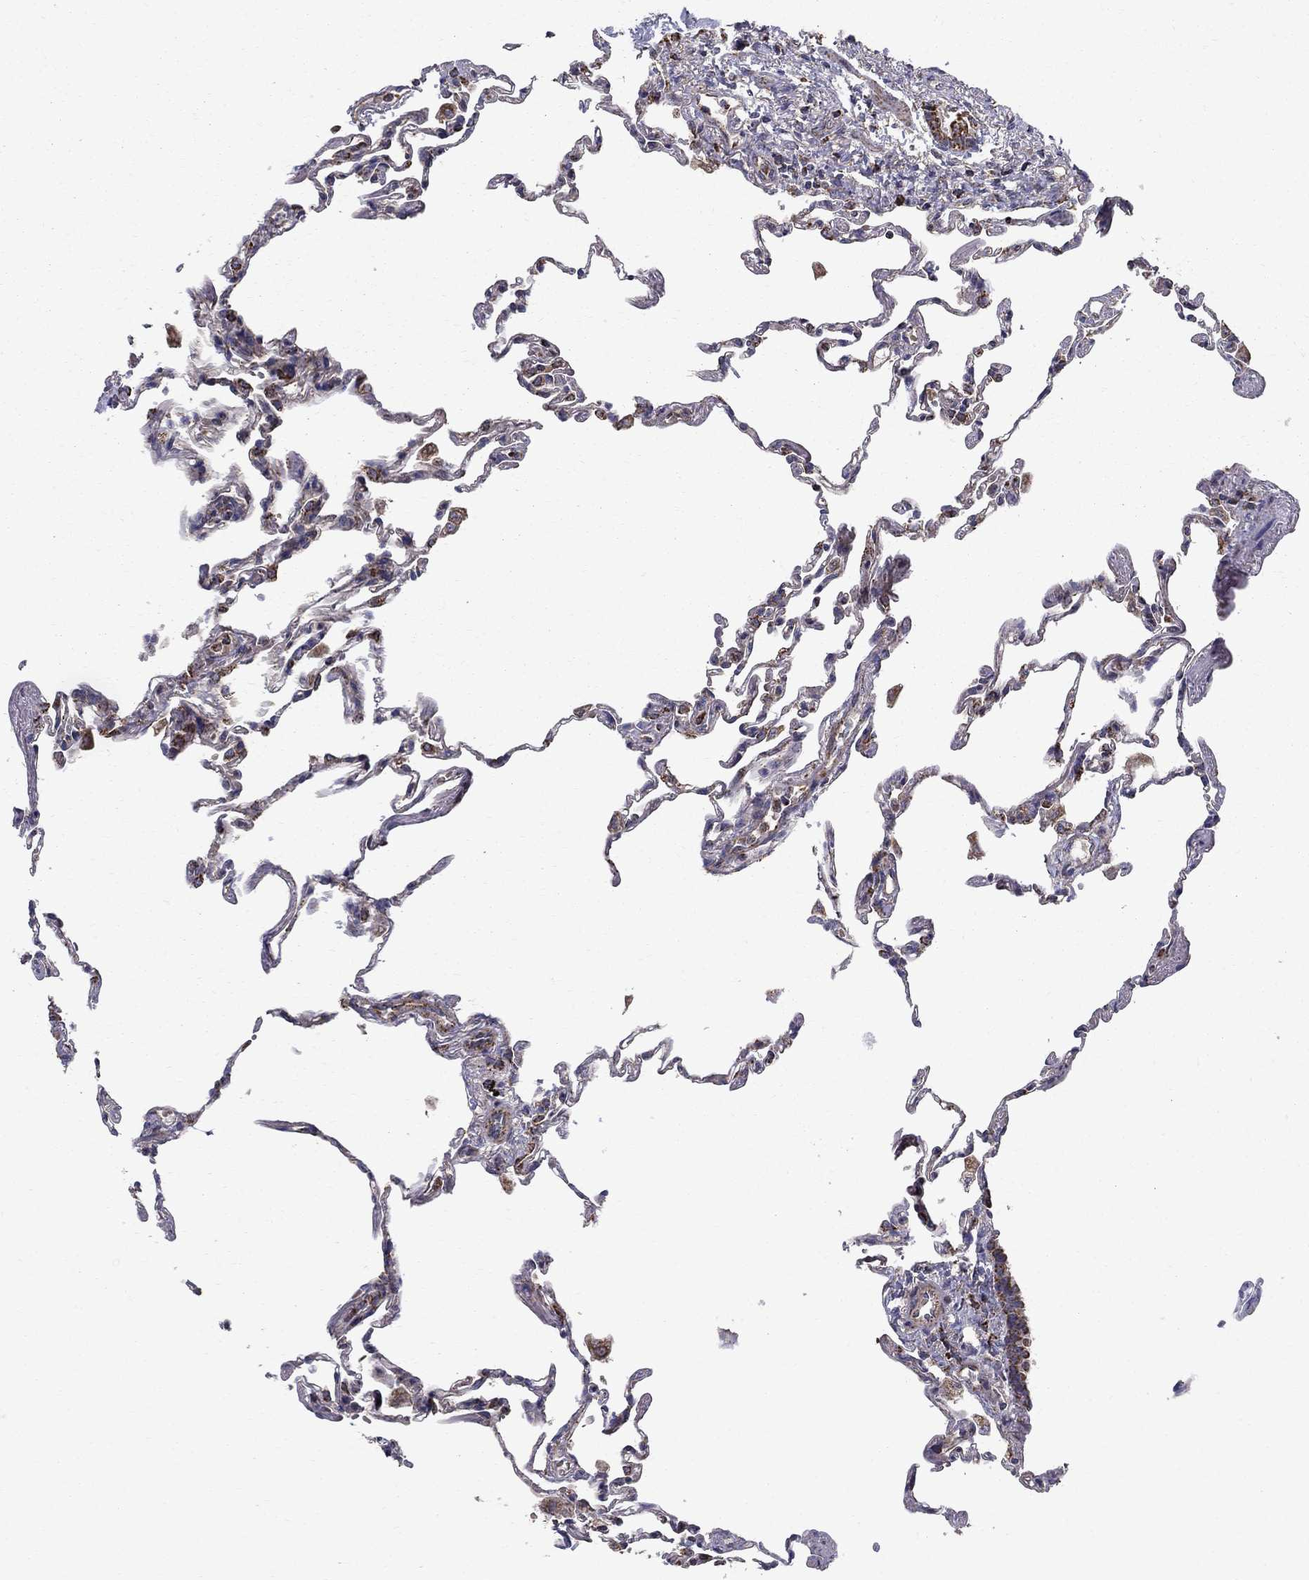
{"staining": {"intensity": "moderate", "quantity": "25%-75%", "location": "cytoplasmic/membranous"}, "tissue": "lung", "cell_type": "Alveolar cells", "image_type": "normal", "snomed": [{"axis": "morphology", "description": "Normal tissue, NOS"}, {"axis": "topography", "description": "Lung"}], "caption": "Human lung stained with a brown dye exhibits moderate cytoplasmic/membranous positive expression in about 25%-75% of alveolar cells.", "gene": "NDUFS8", "patient": {"sex": "female", "age": 57}}